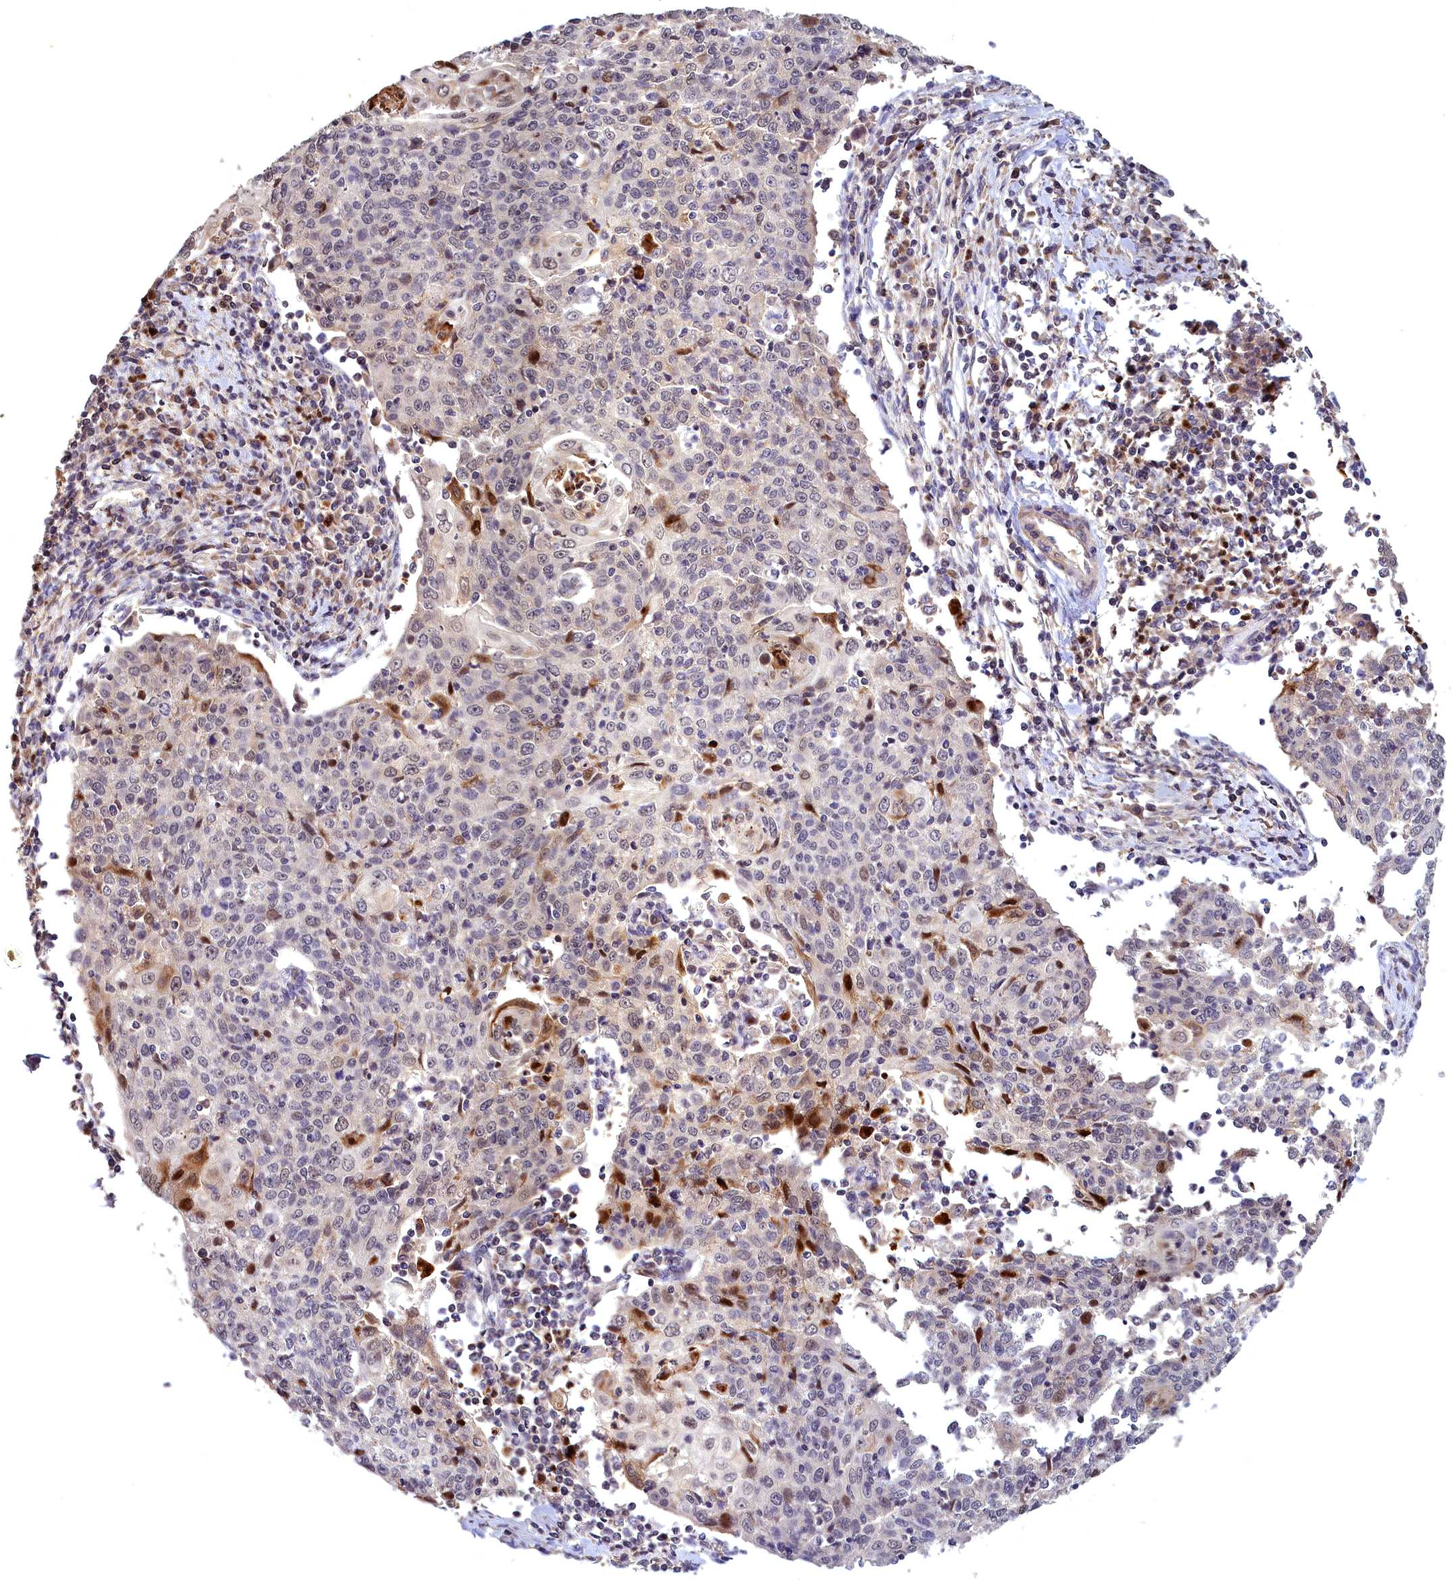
{"staining": {"intensity": "negative", "quantity": "none", "location": "none"}, "tissue": "cervical cancer", "cell_type": "Tumor cells", "image_type": "cancer", "snomed": [{"axis": "morphology", "description": "Squamous cell carcinoma, NOS"}, {"axis": "topography", "description": "Cervix"}], "caption": "Human cervical cancer stained for a protein using immunohistochemistry (IHC) demonstrates no positivity in tumor cells.", "gene": "EPB41L4B", "patient": {"sex": "female", "age": 48}}